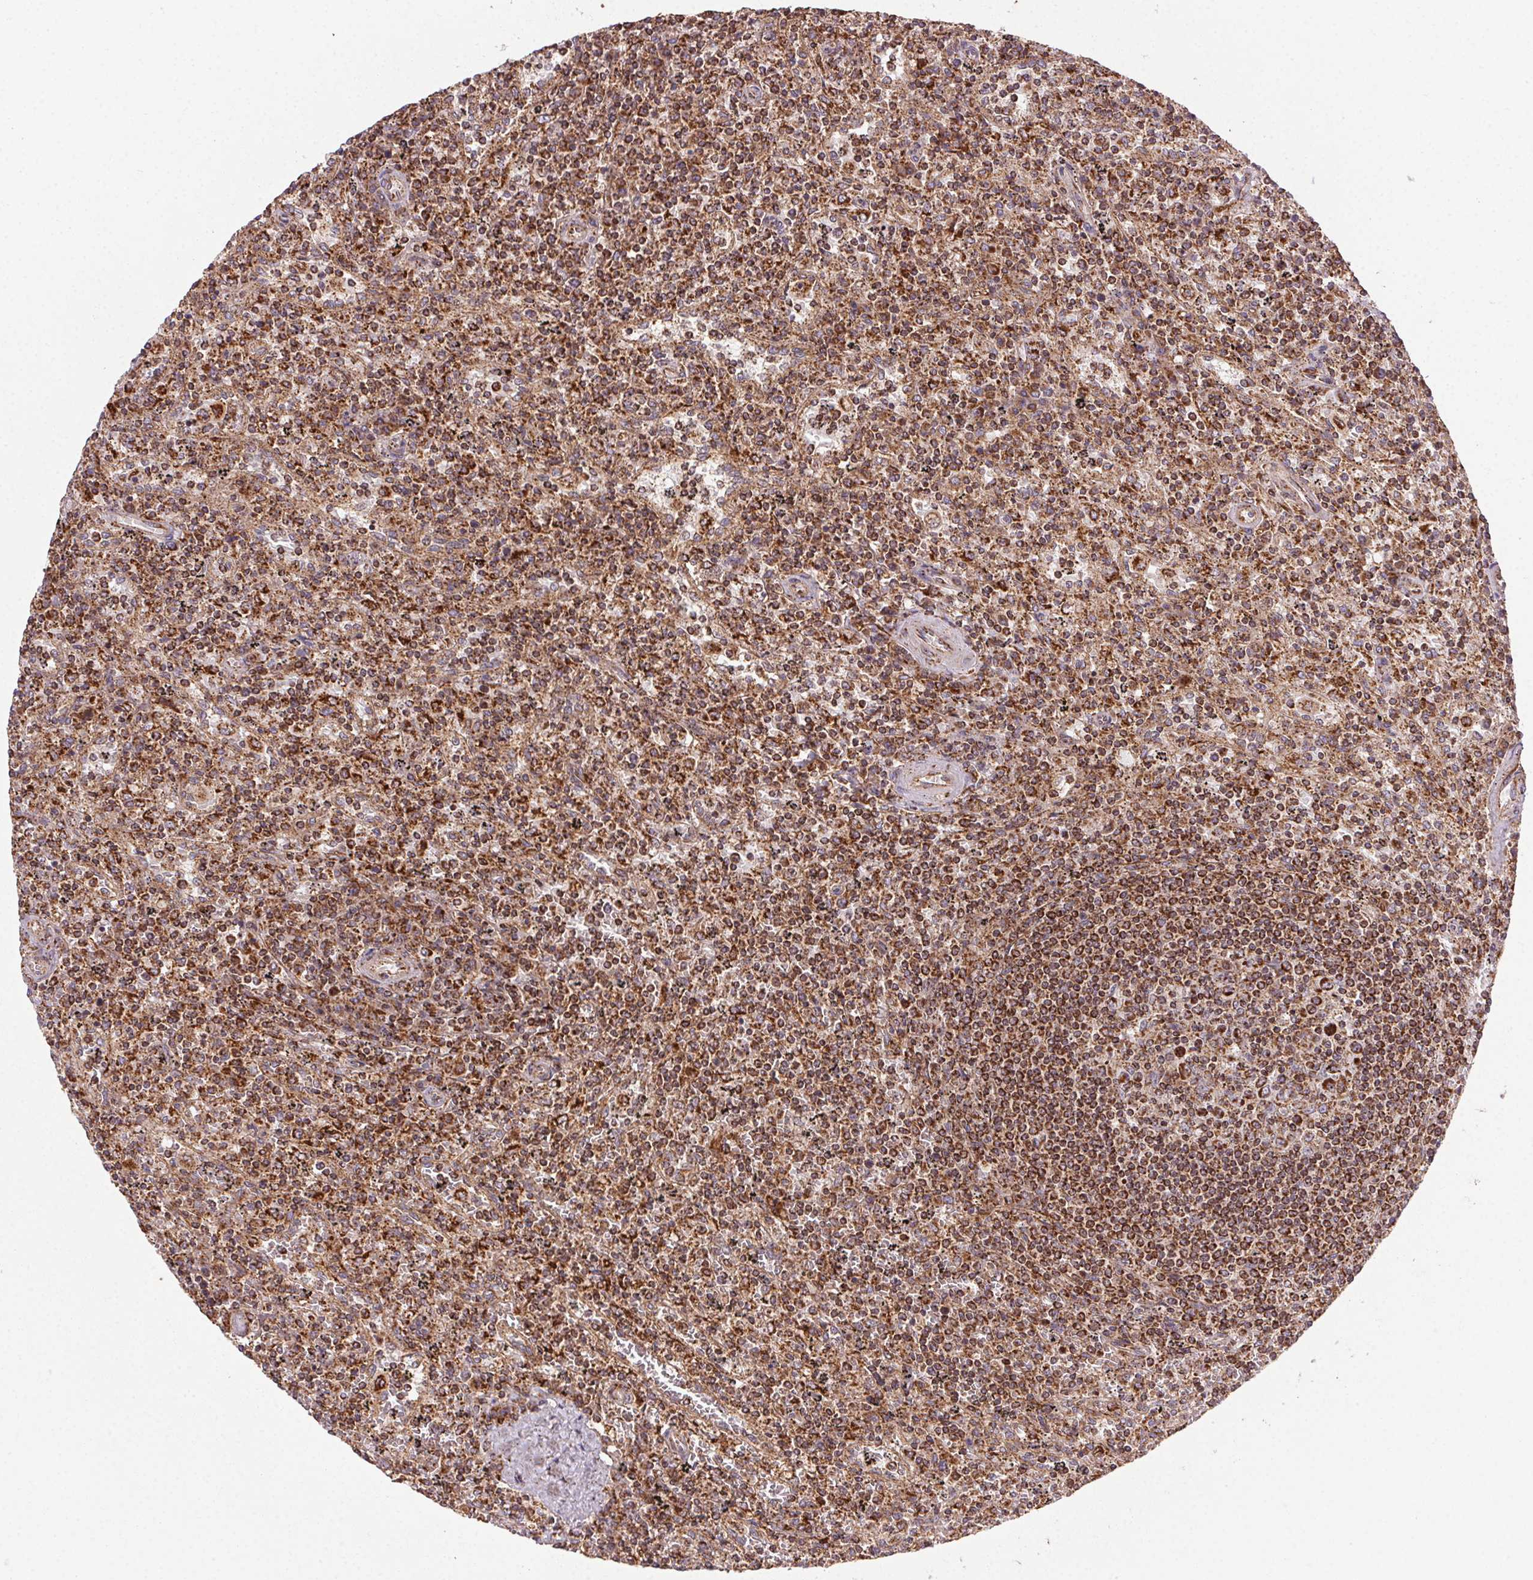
{"staining": {"intensity": "strong", "quantity": ">75%", "location": "cytoplasmic/membranous"}, "tissue": "lymphoma", "cell_type": "Tumor cells", "image_type": "cancer", "snomed": [{"axis": "morphology", "description": "Malignant lymphoma, non-Hodgkin's type, Low grade"}, {"axis": "topography", "description": "Spleen"}], "caption": "Human lymphoma stained with a protein marker exhibits strong staining in tumor cells.", "gene": "CLPB", "patient": {"sex": "male", "age": 62}}